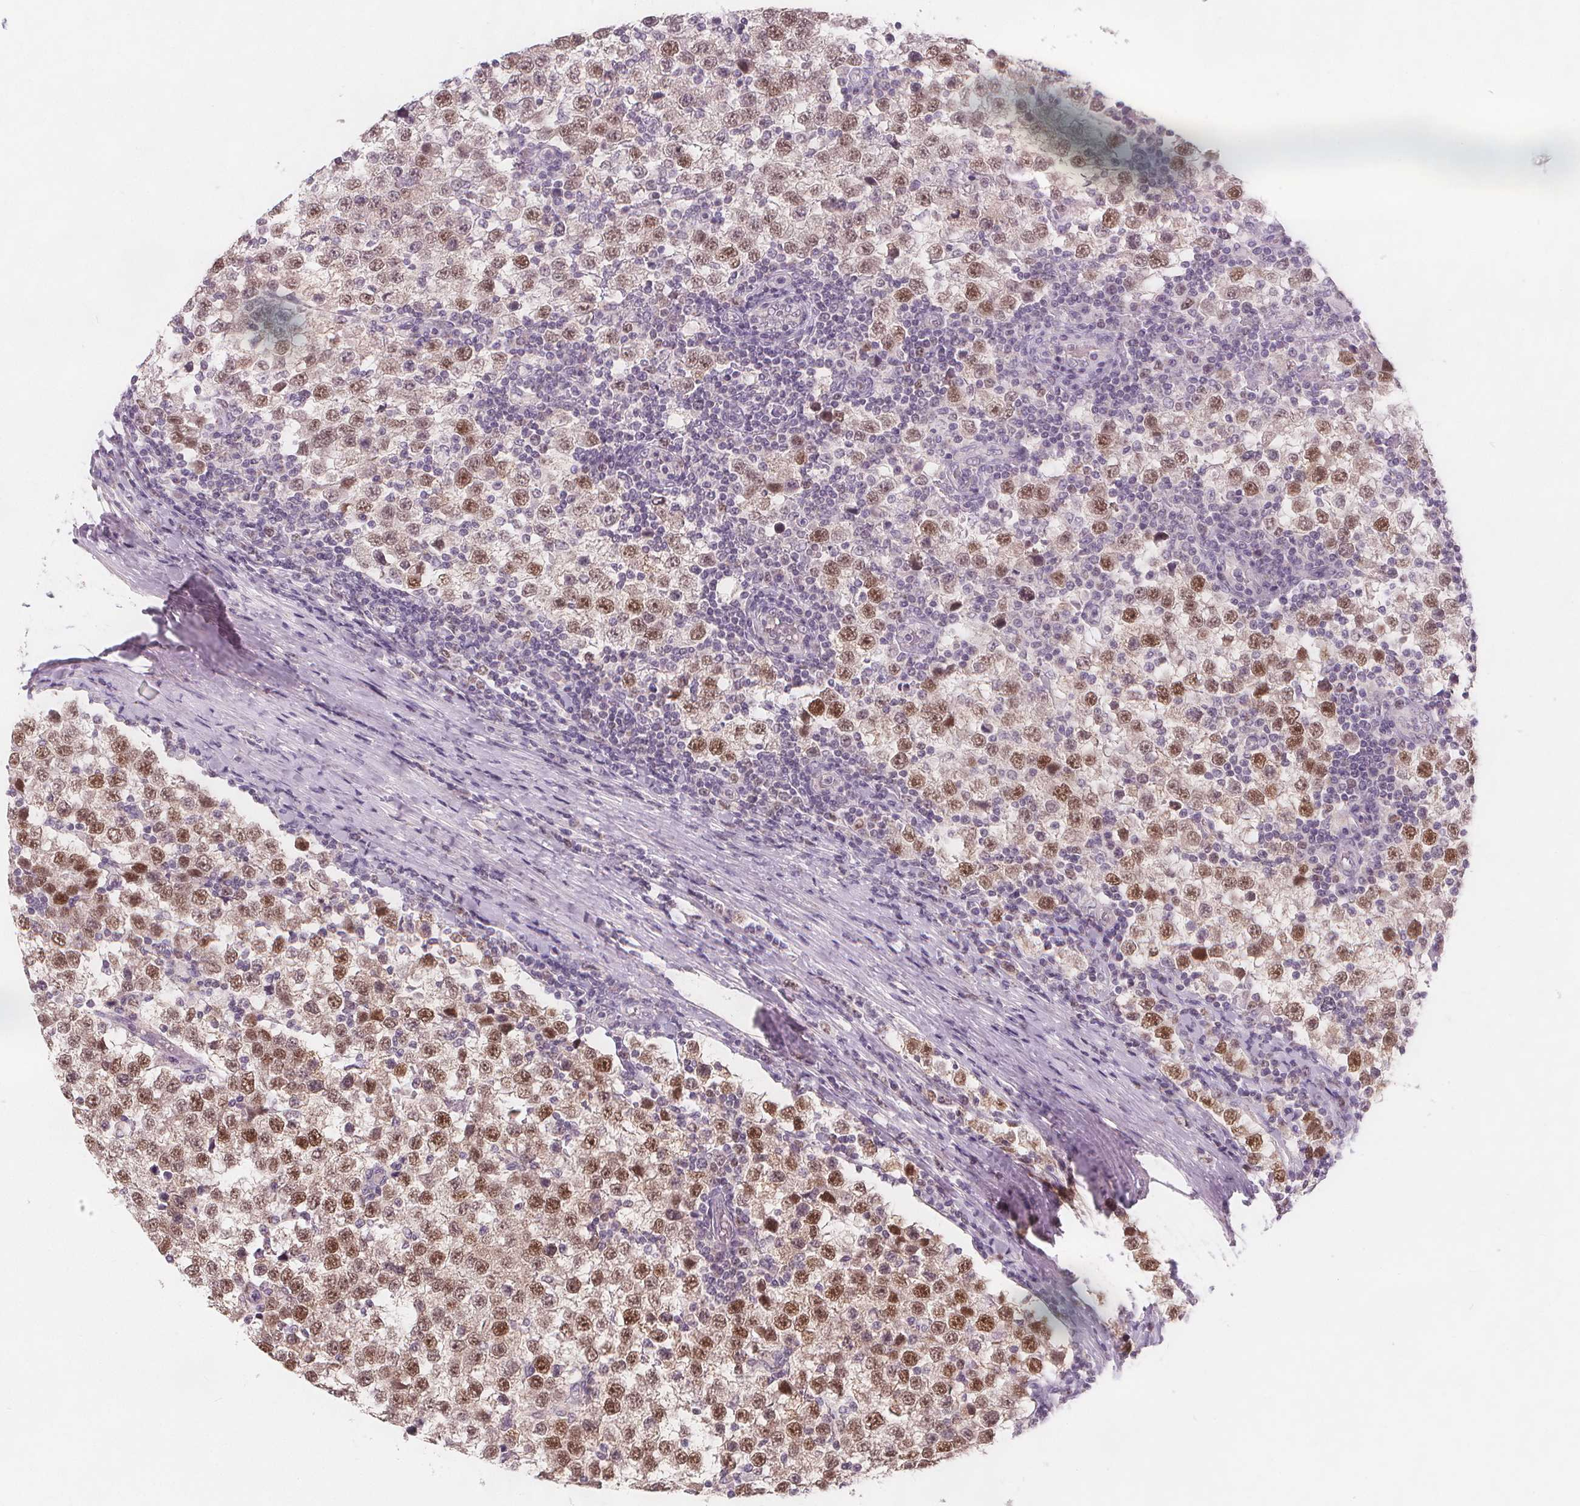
{"staining": {"intensity": "moderate", "quantity": ">75%", "location": "nuclear"}, "tissue": "testis cancer", "cell_type": "Tumor cells", "image_type": "cancer", "snomed": [{"axis": "morphology", "description": "Seminoma, NOS"}, {"axis": "topography", "description": "Testis"}], "caption": "Protein analysis of testis cancer tissue displays moderate nuclear expression in about >75% of tumor cells. Immunohistochemistry stains the protein of interest in brown and the nuclei are stained blue.", "gene": "TIPIN", "patient": {"sex": "male", "age": 34}}